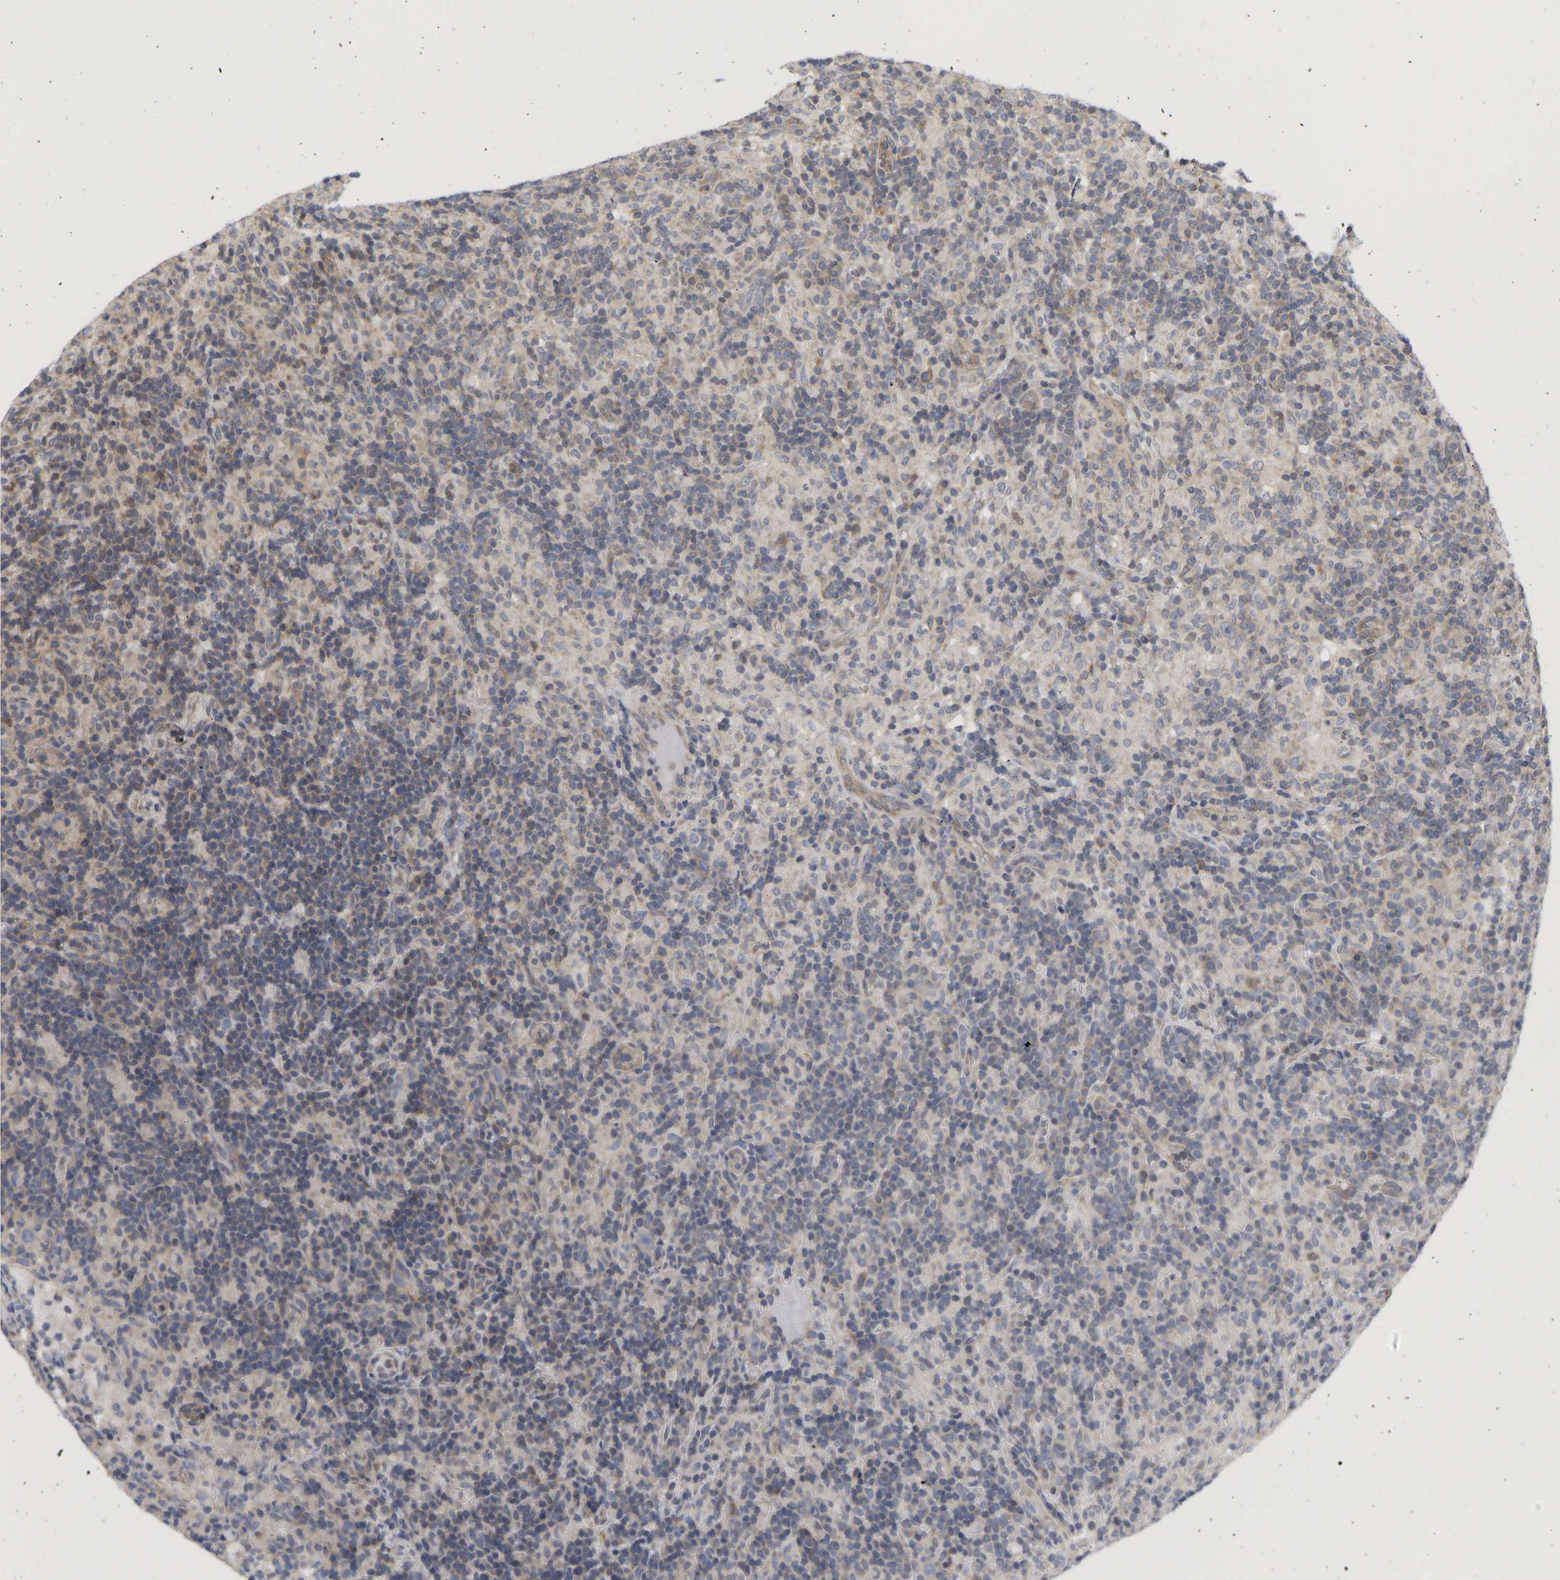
{"staining": {"intensity": "negative", "quantity": "none", "location": "none"}, "tissue": "lymphoma", "cell_type": "Tumor cells", "image_type": "cancer", "snomed": [{"axis": "morphology", "description": "Hodgkin's disease, NOS"}, {"axis": "topography", "description": "Lymph node"}], "caption": "This is a image of IHC staining of Hodgkin's disease, which shows no positivity in tumor cells.", "gene": "MAP2K3", "patient": {"sex": "male", "age": 70}}